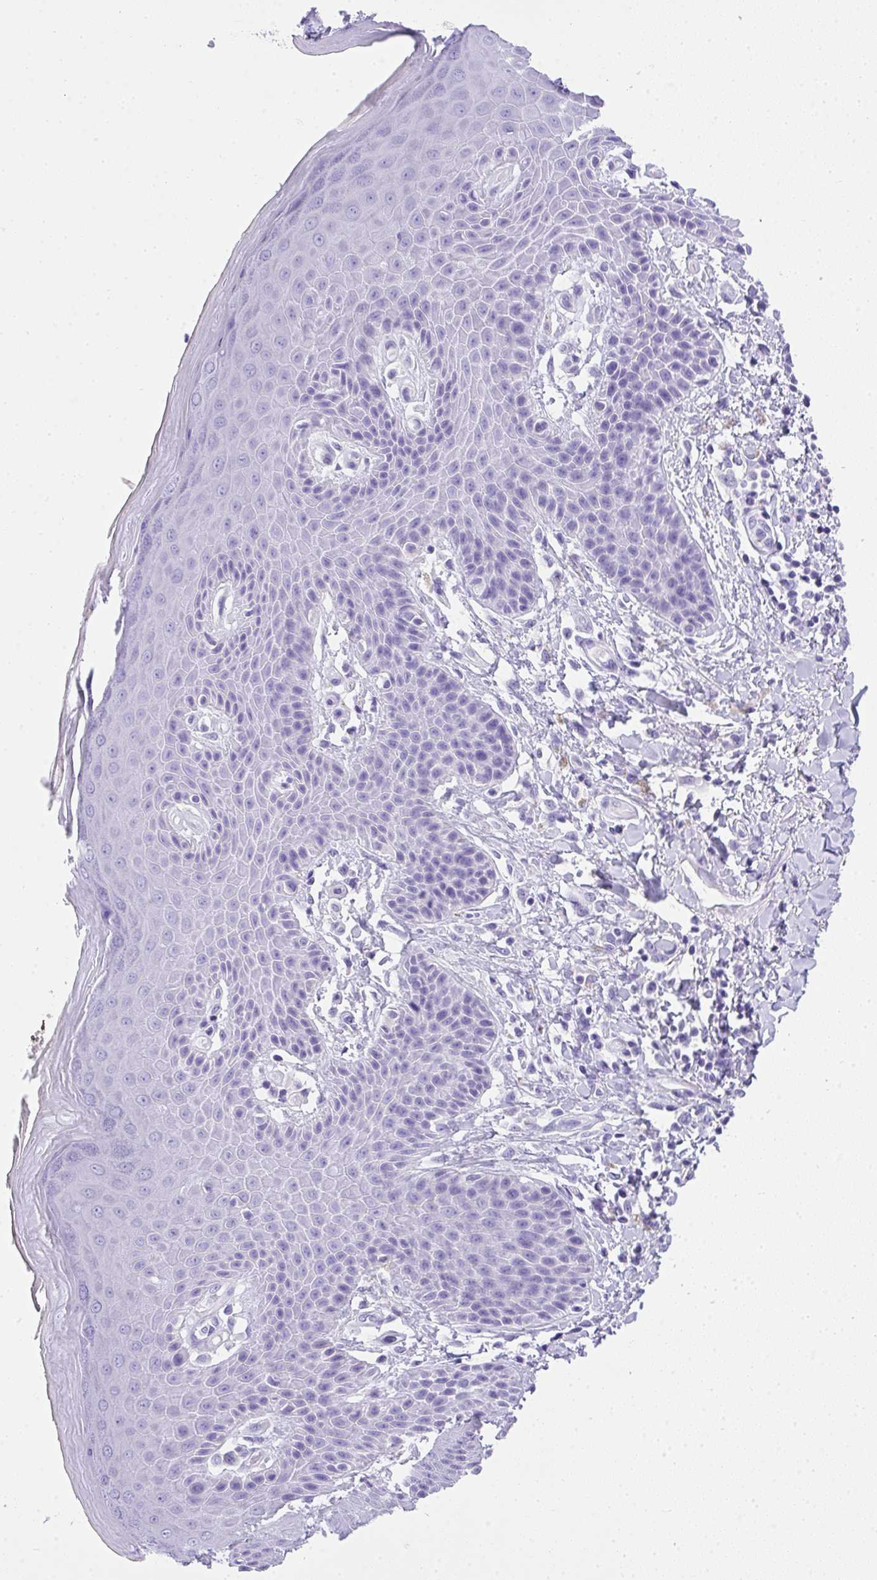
{"staining": {"intensity": "negative", "quantity": "none", "location": "none"}, "tissue": "skin", "cell_type": "Epidermal cells", "image_type": "normal", "snomed": [{"axis": "morphology", "description": "Normal tissue, NOS"}, {"axis": "topography", "description": "Anal"}, {"axis": "topography", "description": "Peripheral nerve tissue"}], "caption": "This is an IHC photomicrograph of unremarkable skin. There is no positivity in epidermal cells.", "gene": "AVIL", "patient": {"sex": "male", "age": 51}}